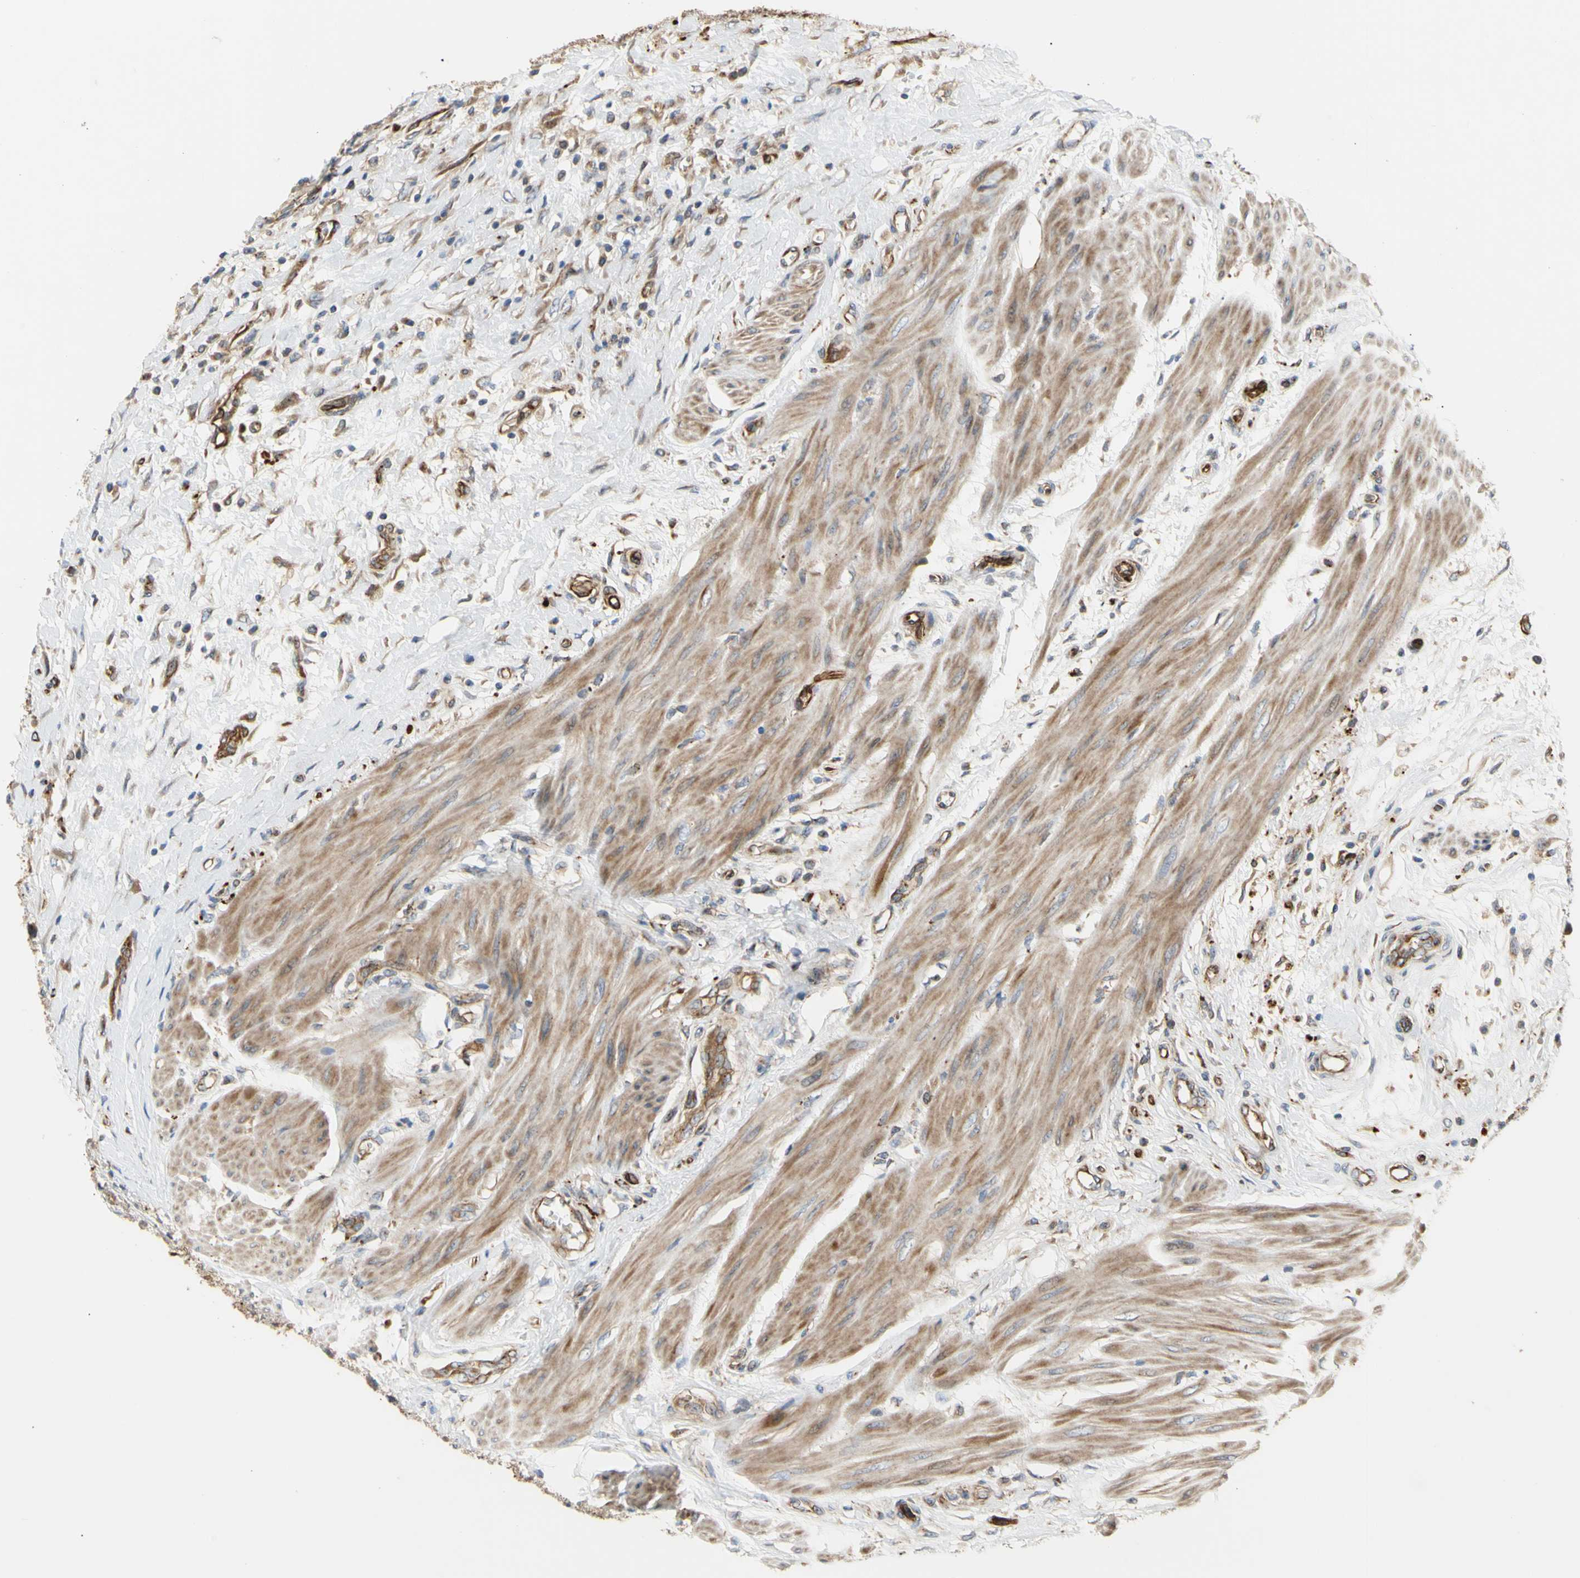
{"staining": {"intensity": "moderate", "quantity": ">75%", "location": "cytoplasmic/membranous"}, "tissue": "urothelial cancer", "cell_type": "Tumor cells", "image_type": "cancer", "snomed": [{"axis": "morphology", "description": "Urothelial carcinoma, High grade"}, {"axis": "topography", "description": "Urinary bladder"}], "caption": "Protein analysis of urothelial cancer tissue demonstrates moderate cytoplasmic/membranous expression in about >75% of tumor cells.", "gene": "TUBG2", "patient": {"sex": "male", "age": 35}}